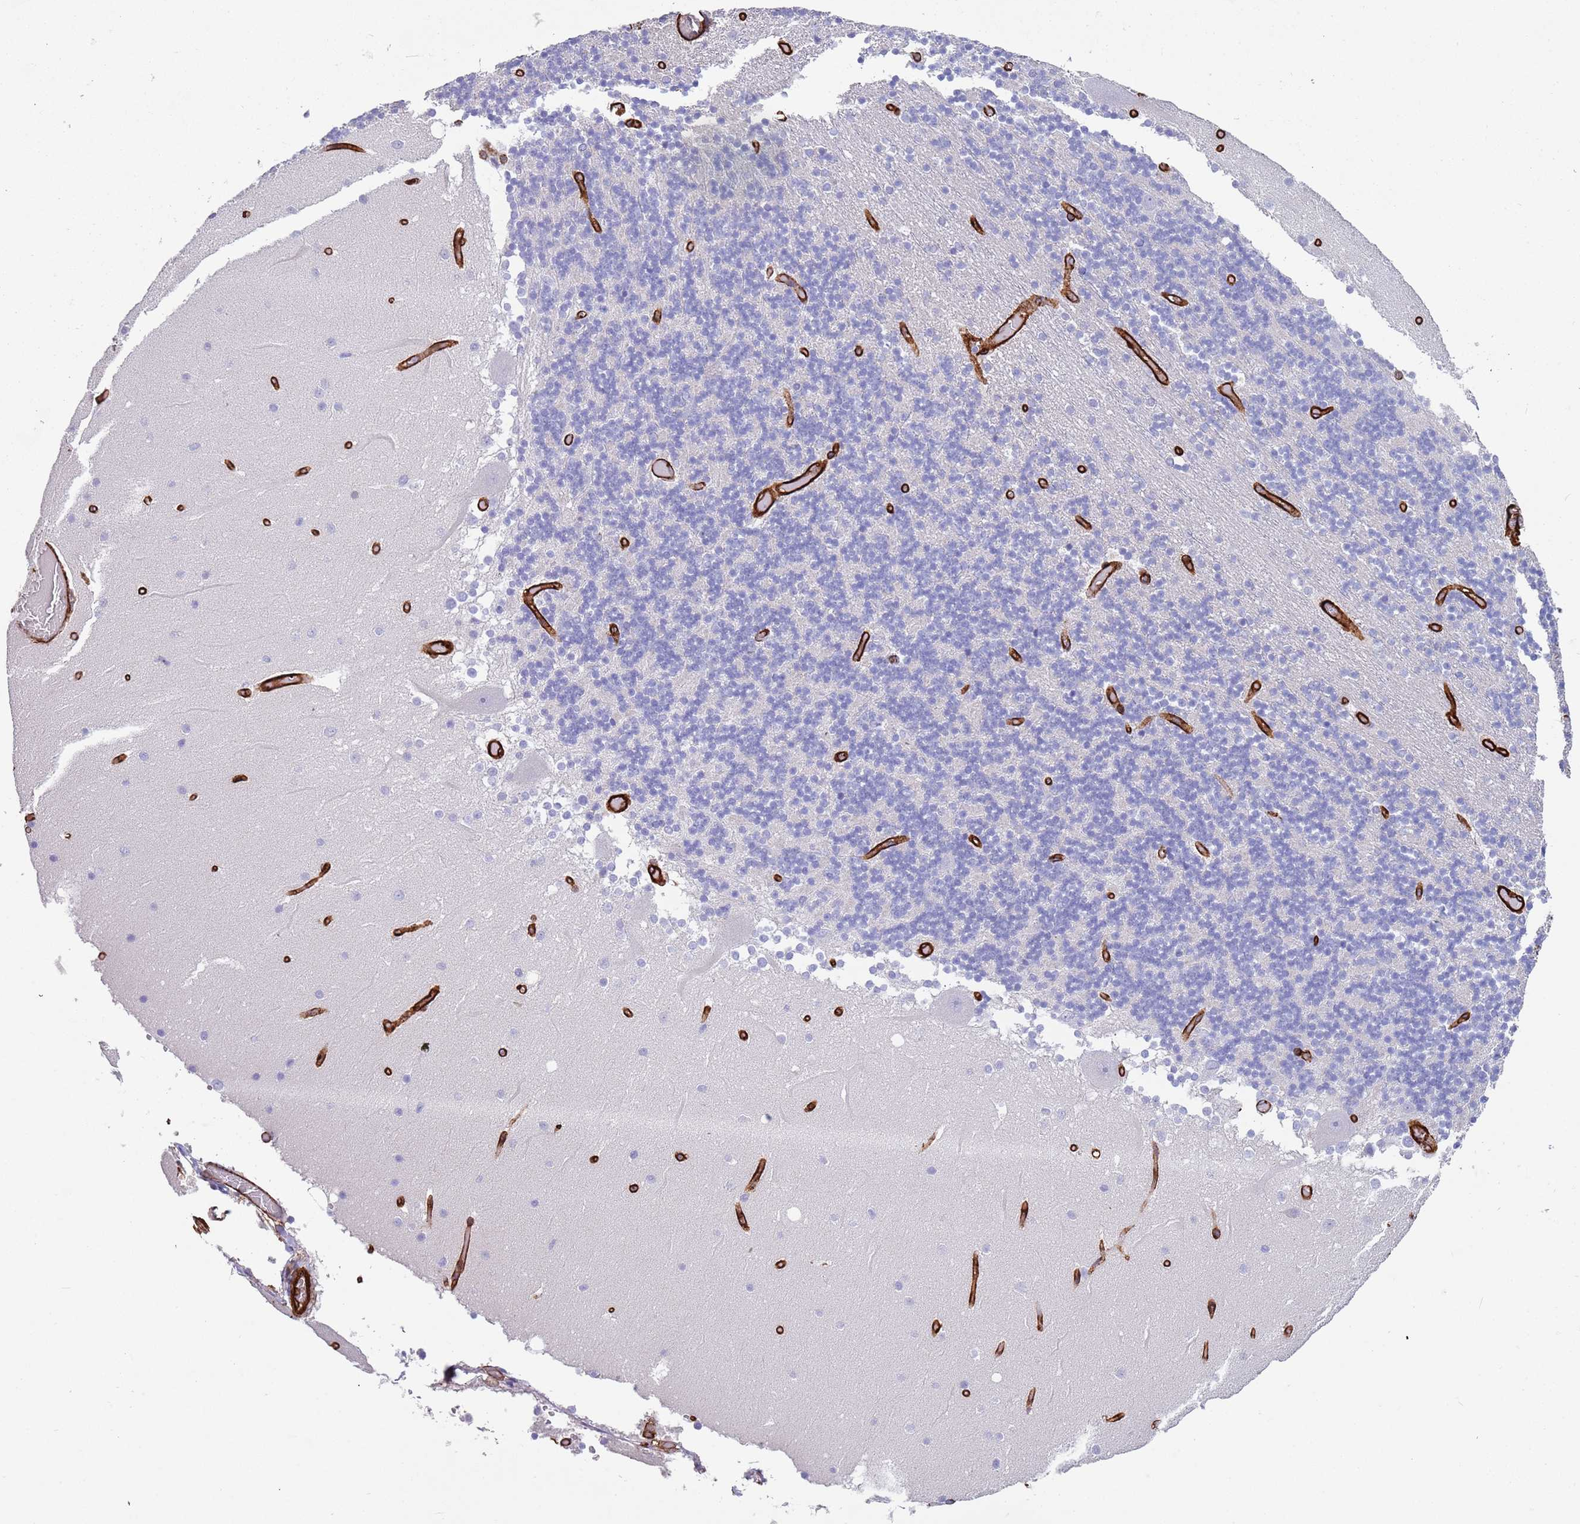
{"staining": {"intensity": "negative", "quantity": "none", "location": "none"}, "tissue": "cerebellum", "cell_type": "Cells in granular layer", "image_type": "normal", "snomed": [{"axis": "morphology", "description": "Normal tissue, NOS"}, {"axis": "topography", "description": "Cerebellum"}], "caption": "Immunohistochemical staining of benign human cerebellum shows no significant expression in cells in granular layer.", "gene": "CAV2", "patient": {"sex": "female", "age": 28}}